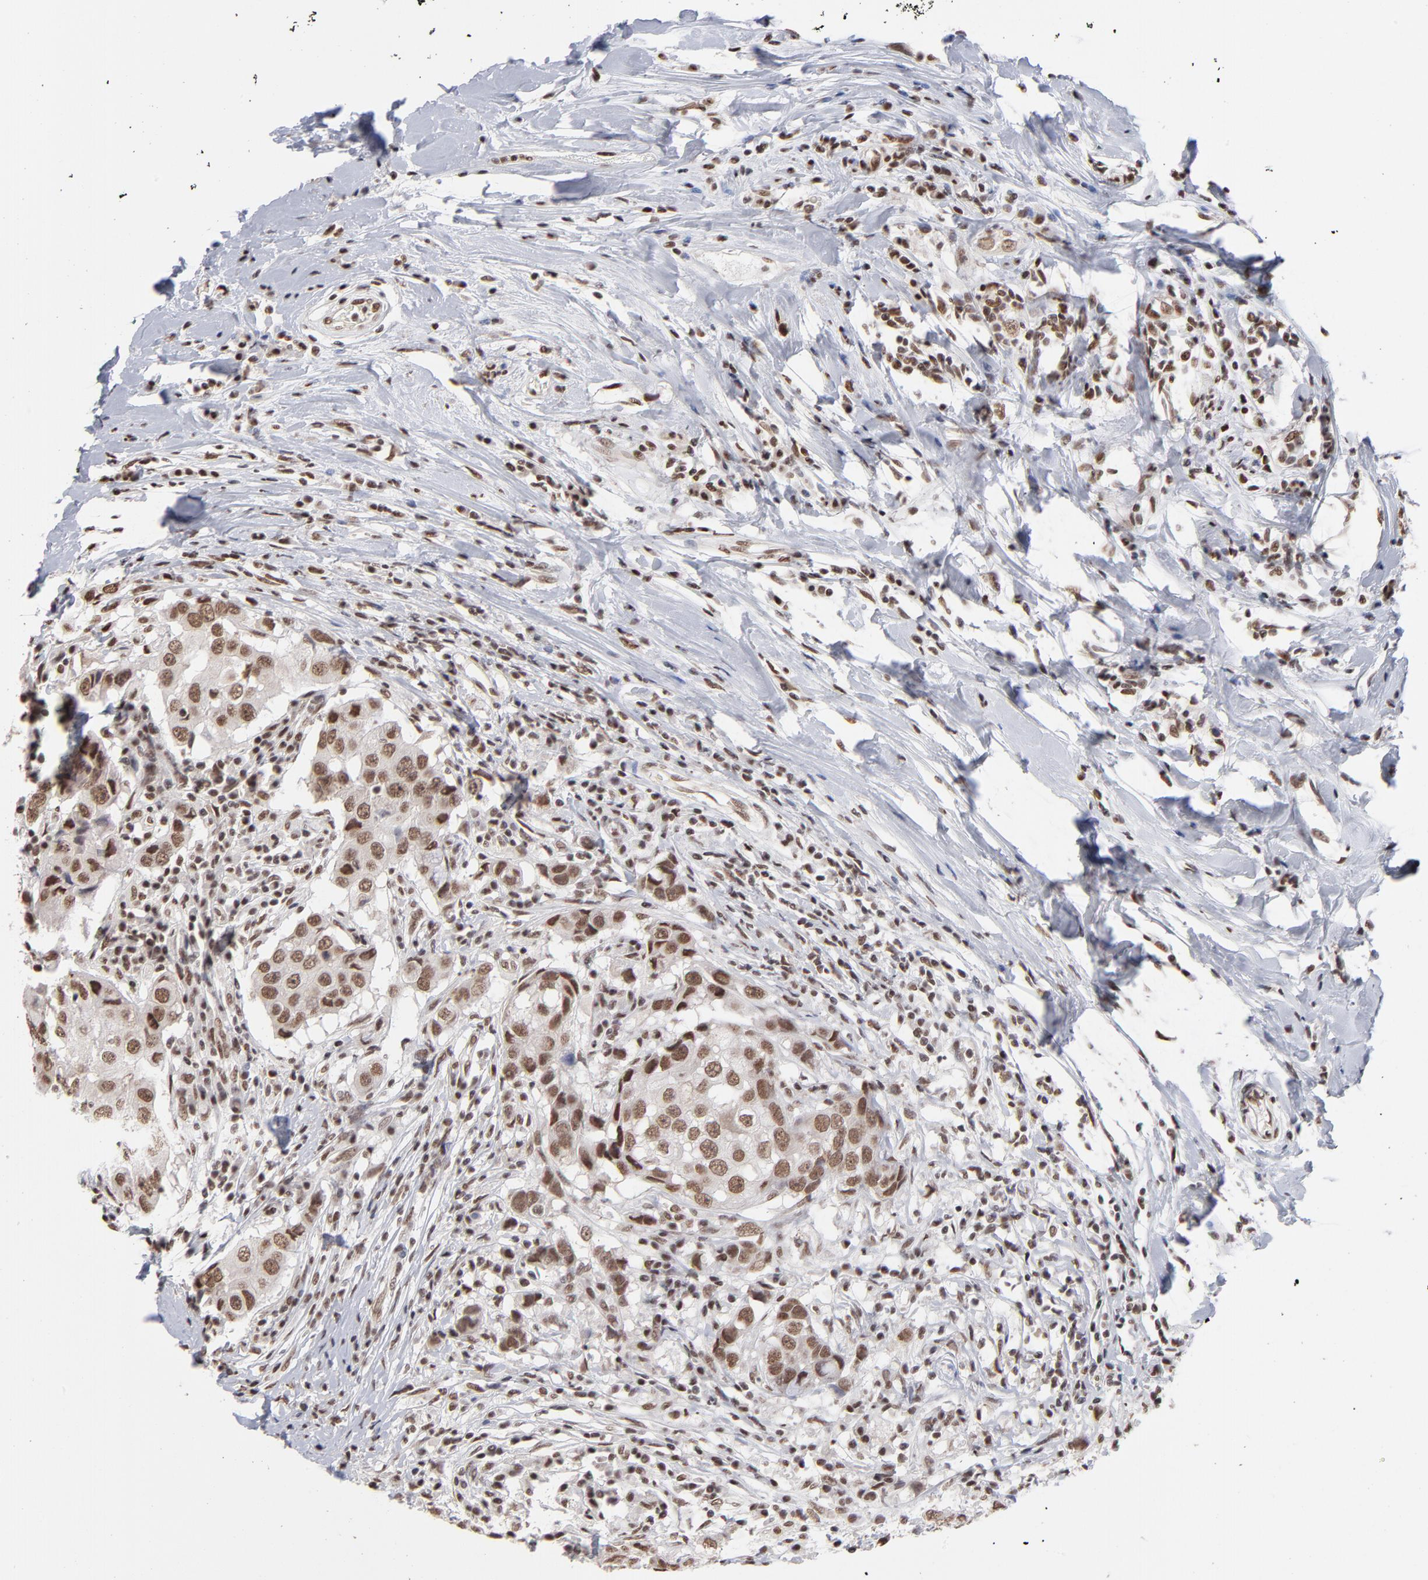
{"staining": {"intensity": "moderate", "quantity": ">75%", "location": "cytoplasmic/membranous,nuclear"}, "tissue": "breast cancer", "cell_type": "Tumor cells", "image_type": "cancer", "snomed": [{"axis": "morphology", "description": "Duct carcinoma"}, {"axis": "topography", "description": "Breast"}], "caption": "Brown immunohistochemical staining in breast cancer exhibits moderate cytoplasmic/membranous and nuclear staining in about >75% of tumor cells. Using DAB (3,3'-diaminobenzidine) (brown) and hematoxylin (blue) stains, captured at high magnification using brightfield microscopy.", "gene": "ZNF3", "patient": {"sex": "female", "age": 27}}